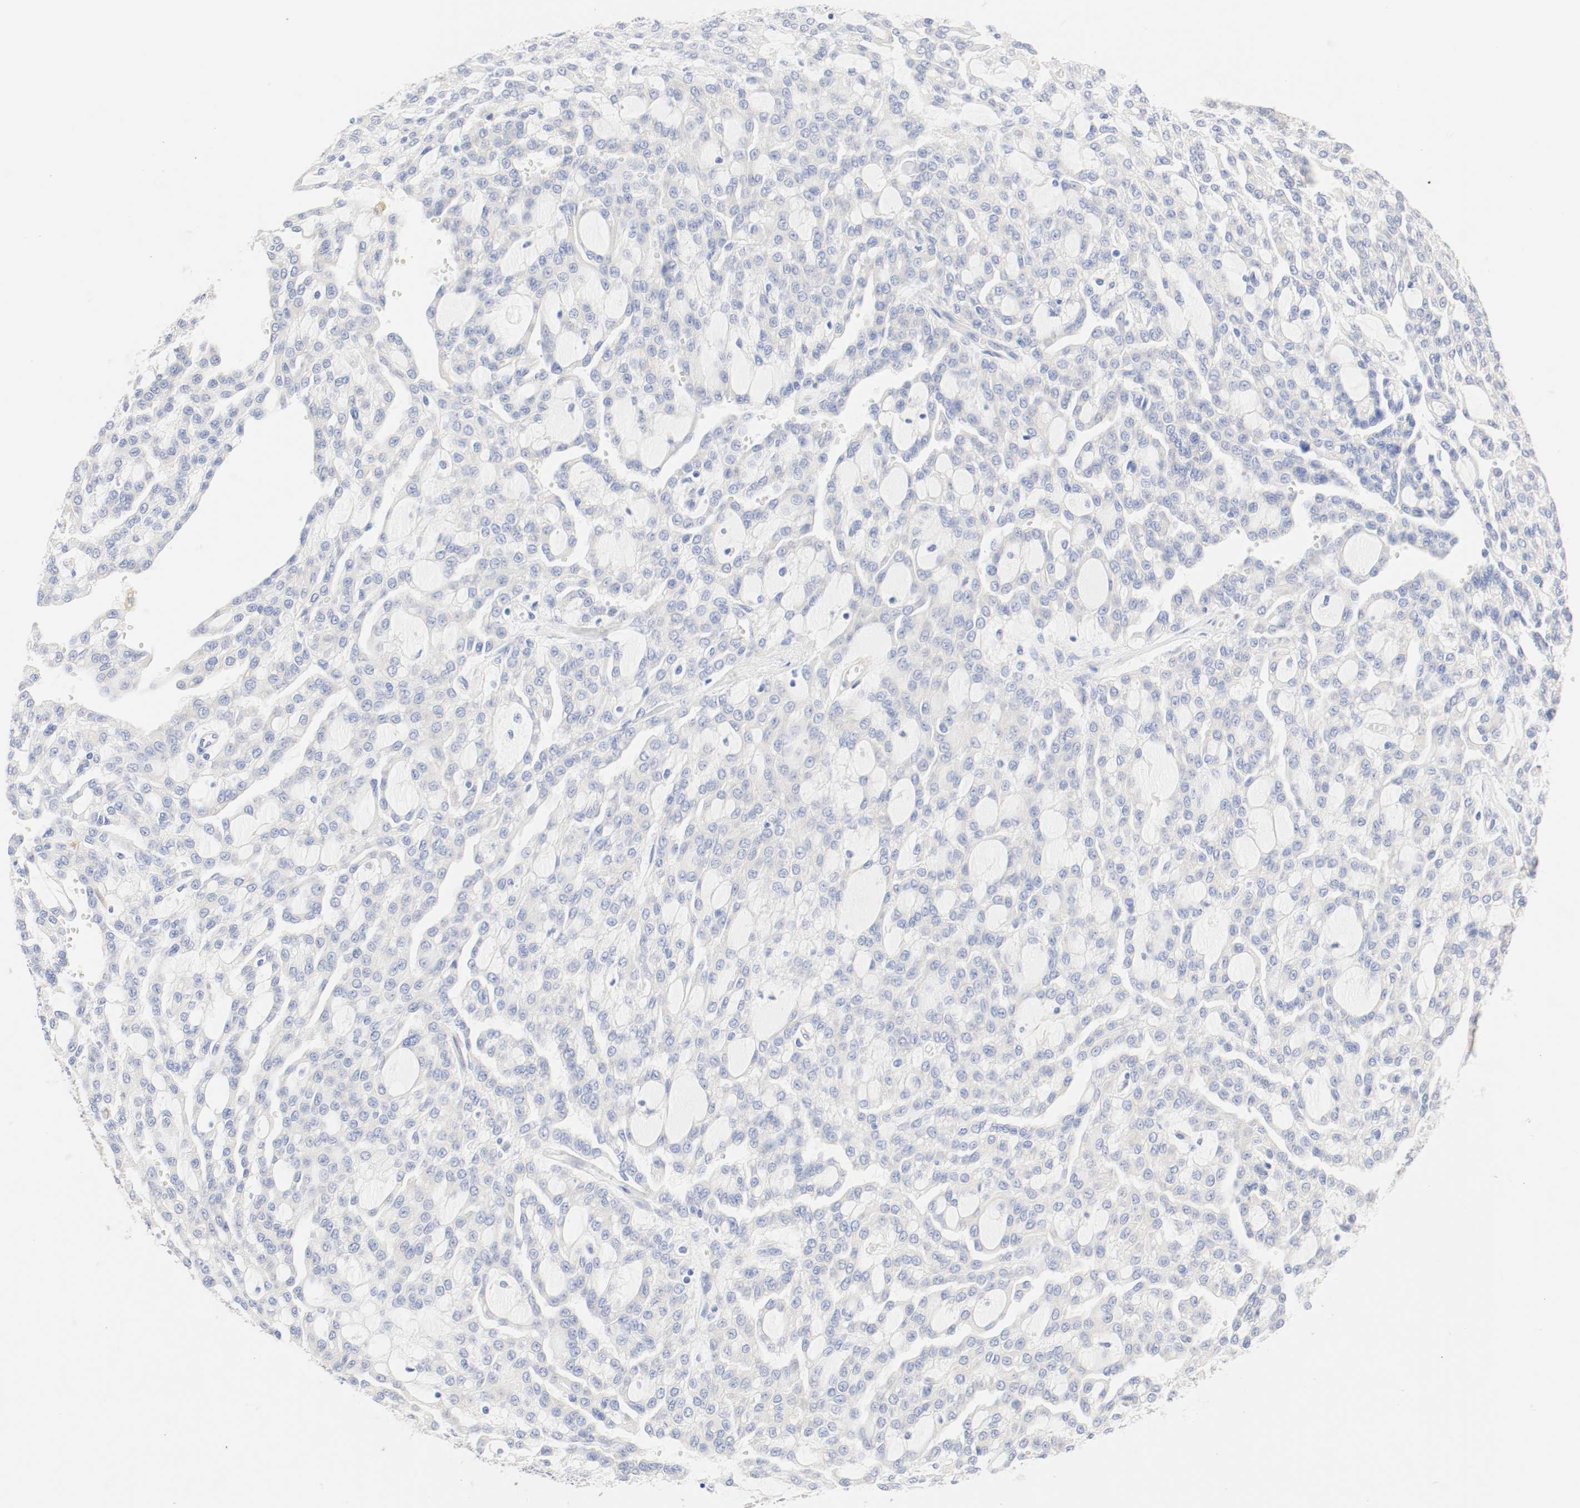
{"staining": {"intensity": "negative", "quantity": "none", "location": "none"}, "tissue": "renal cancer", "cell_type": "Tumor cells", "image_type": "cancer", "snomed": [{"axis": "morphology", "description": "Adenocarcinoma, NOS"}, {"axis": "topography", "description": "Kidney"}], "caption": "Renal cancer stained for a protein using IHC displays no positivity tumor cells.", "gene": "GIT1", "patient": {"sex": "male", "age": 63}}